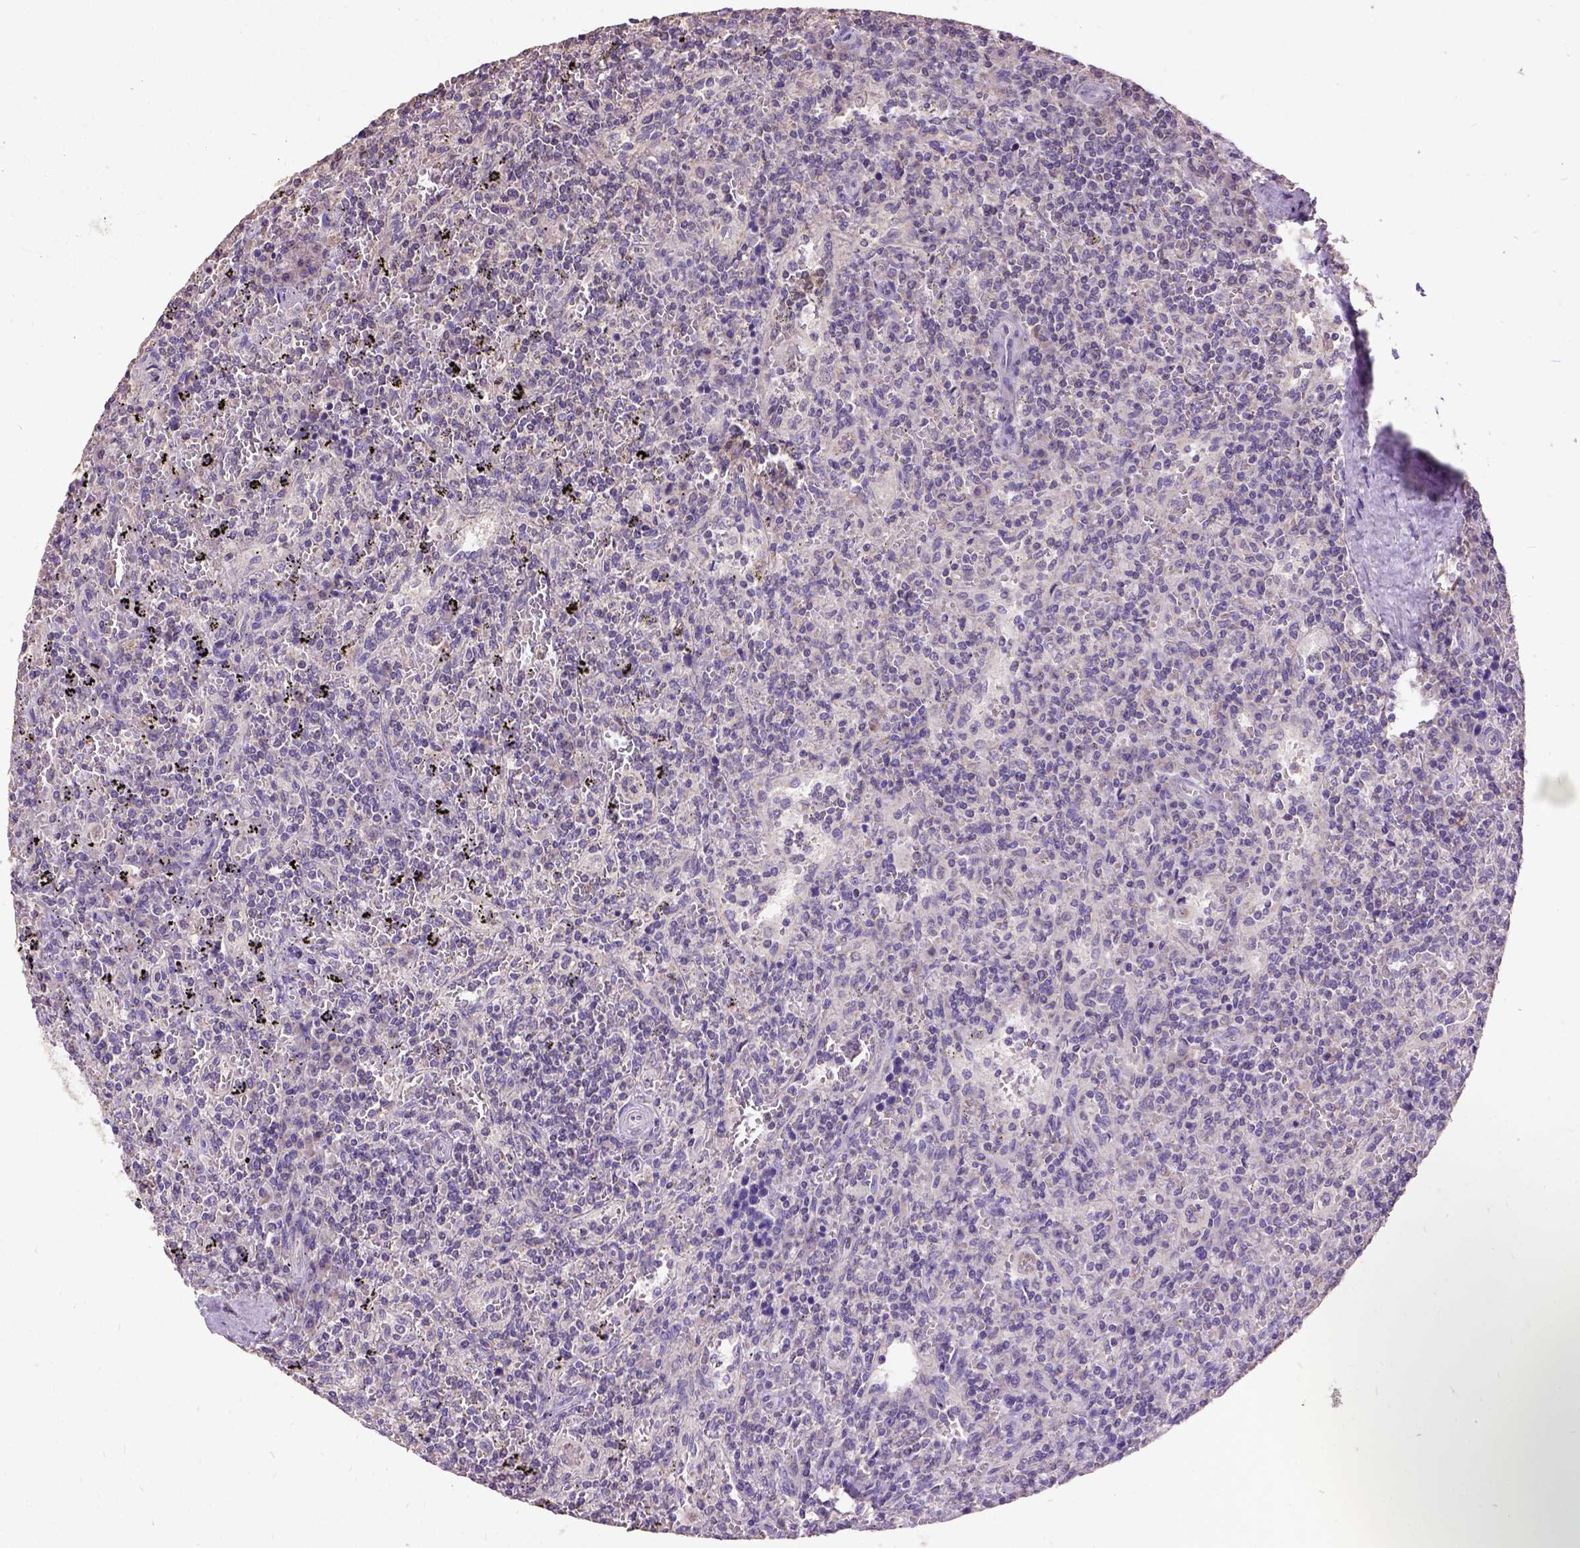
{"staining": {"intensity": "negative", "quantity": "none", "location": "none"}, "tissue": "lymphoma", "cell_type": "Tumor cells", "image_type": "cancer", "snomed": [{"axis": "morphology", "description": "Malignant lymphoma, non-Hodgkin's type, Low grade"}, {"axis": "topography", "description": "Spleen"}], "caption": "Tumor cells are negative for brown protein staining in lymphoma. The staining was performed using DAB (3,3'-diaminobenzidine) to visualize the protein expression in brown, while the nuclei were stained in blue with hematoxylin (Magnification: 20x).", "gene": "DQX1", "patient": {"sex": "male", "age": 62}}